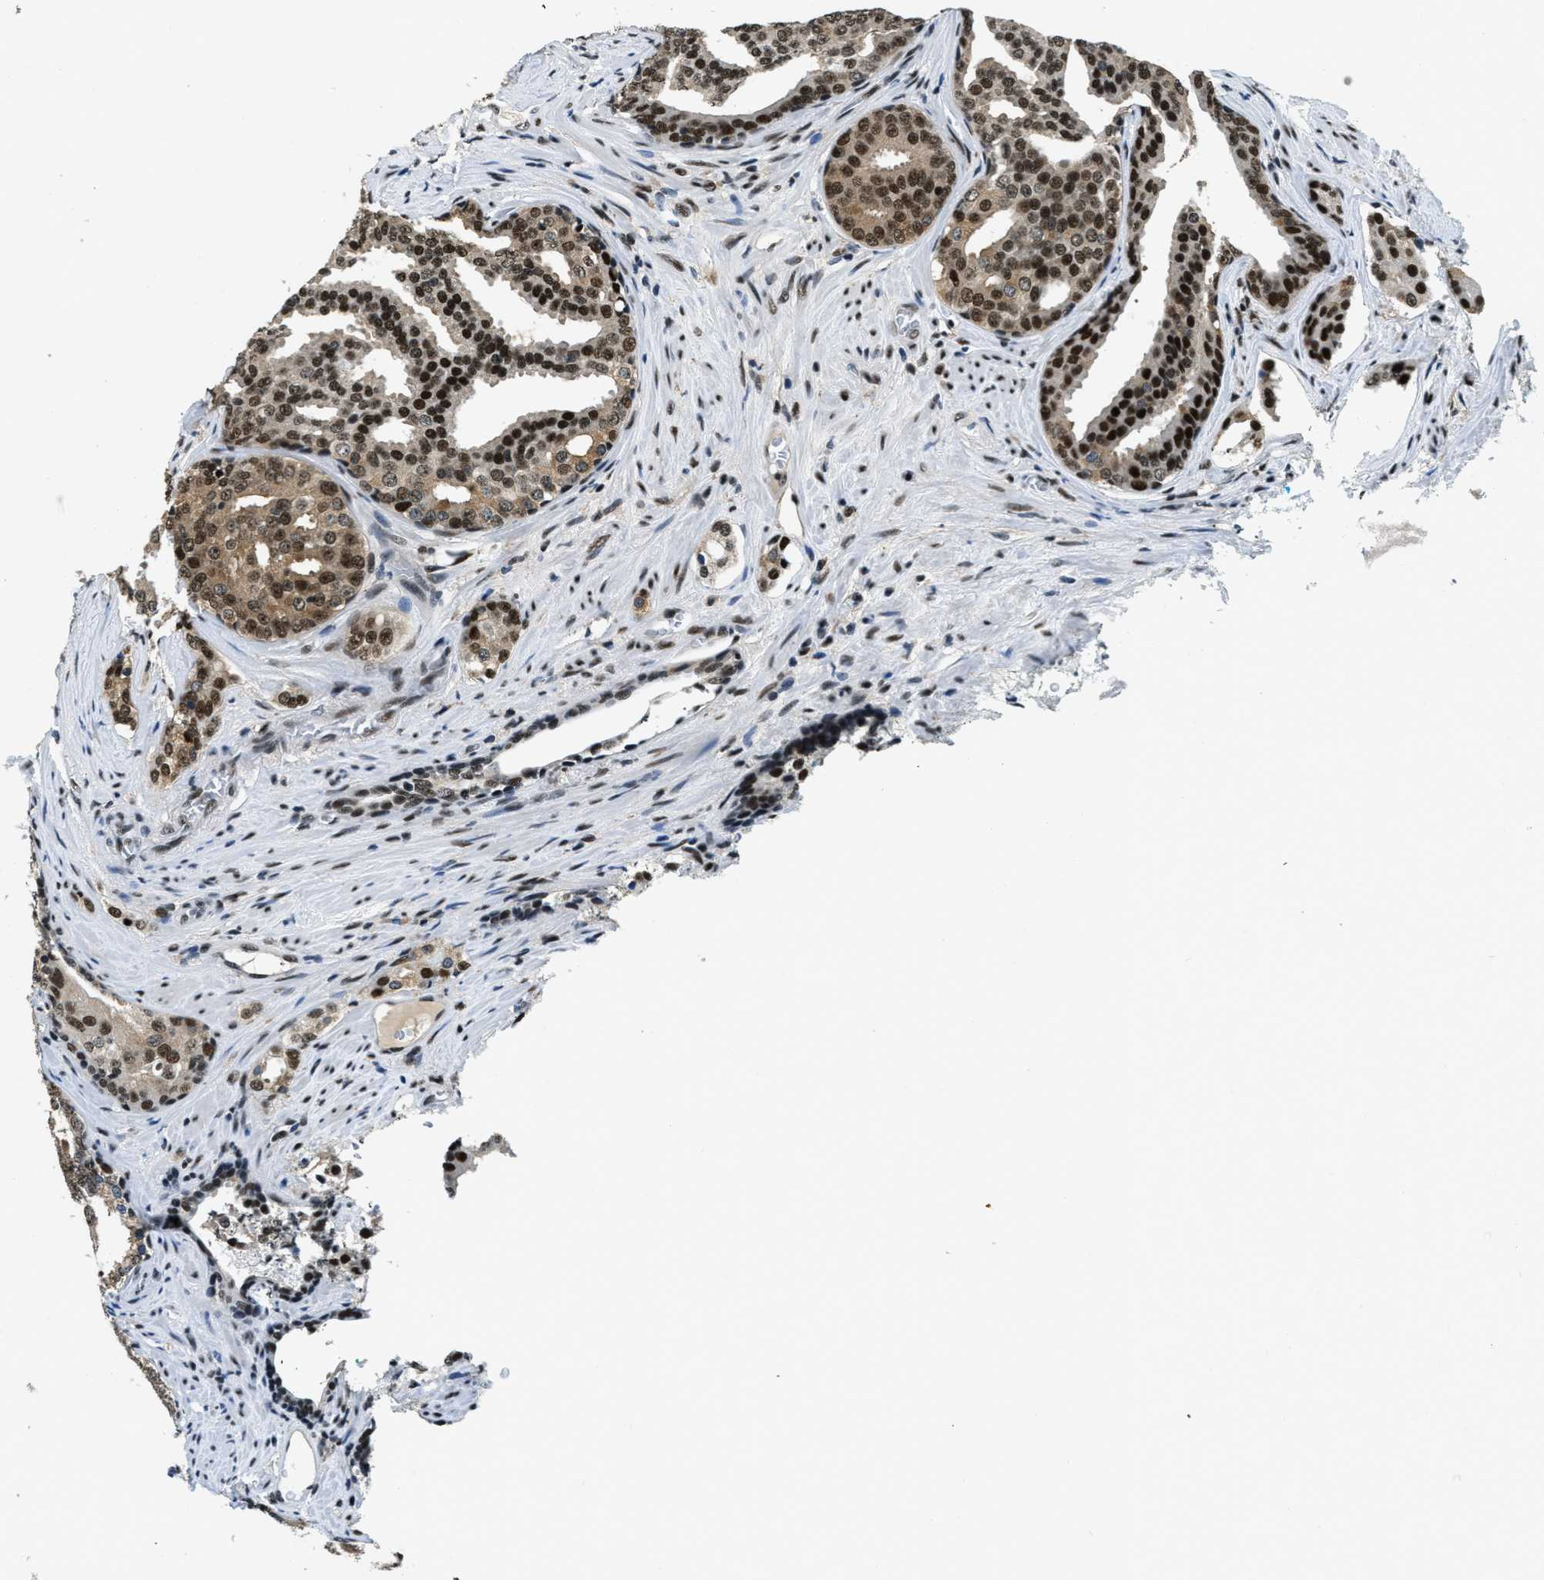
{"staining": {"intensity": "strong", "quantity": ">75%", "location": "cytoplasmic/membranous,nuclear"}, "tissue": "prostate cancer", "cell_type": "Tumor cells", "image_type": "cancer", "snomed": [{"axis": "morphology", "description": "Adenocarcinoma, High grade"}, {"axis": "topography", "description": "Prostate"}], "caption": "Prostate cancer stained with a protein marker demonstrates strong staining in tumor cells.", "gene": "SSB", "patient": {"sex": "male", "age": 71}}